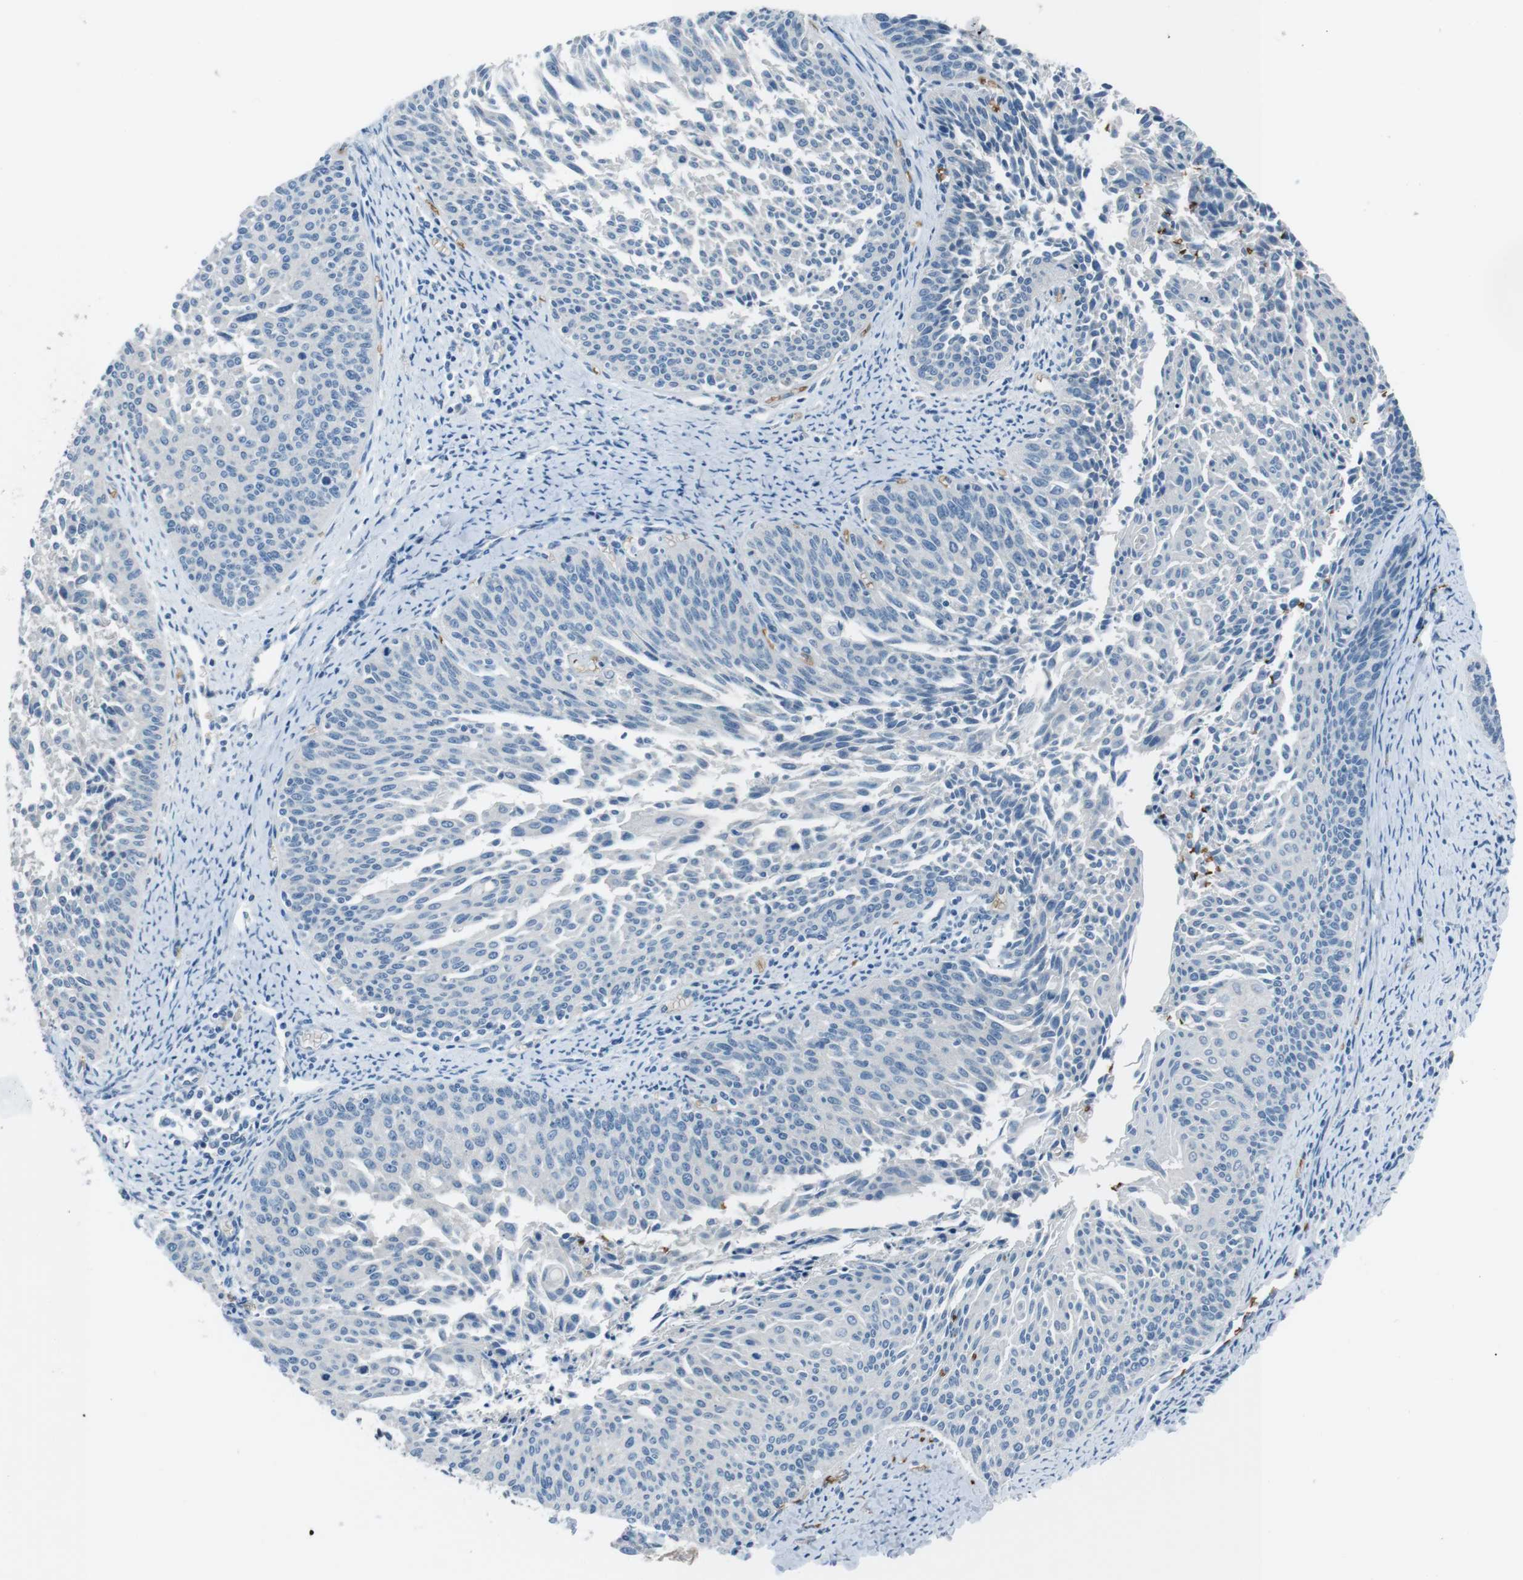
{"staining": {"intensity": "negative", "quantity": "none", "location": "none"}, "tissue": "cervical cancer", "cell_type": "Tumor cells", "image_type": "cancer", "snomed": [{"axis": "morphology", "description": "Squamous cell carcinoma, NOS"}, {"axis": "topography", "description": "Cervix"}], "caption": "This is a histopathology image of IHC staining of squamous cell carcinoma (cervical), which shows no positivity in tumor cells.", "gene": "SPTA1", "patient": {"sex": "female", "age": 55}}